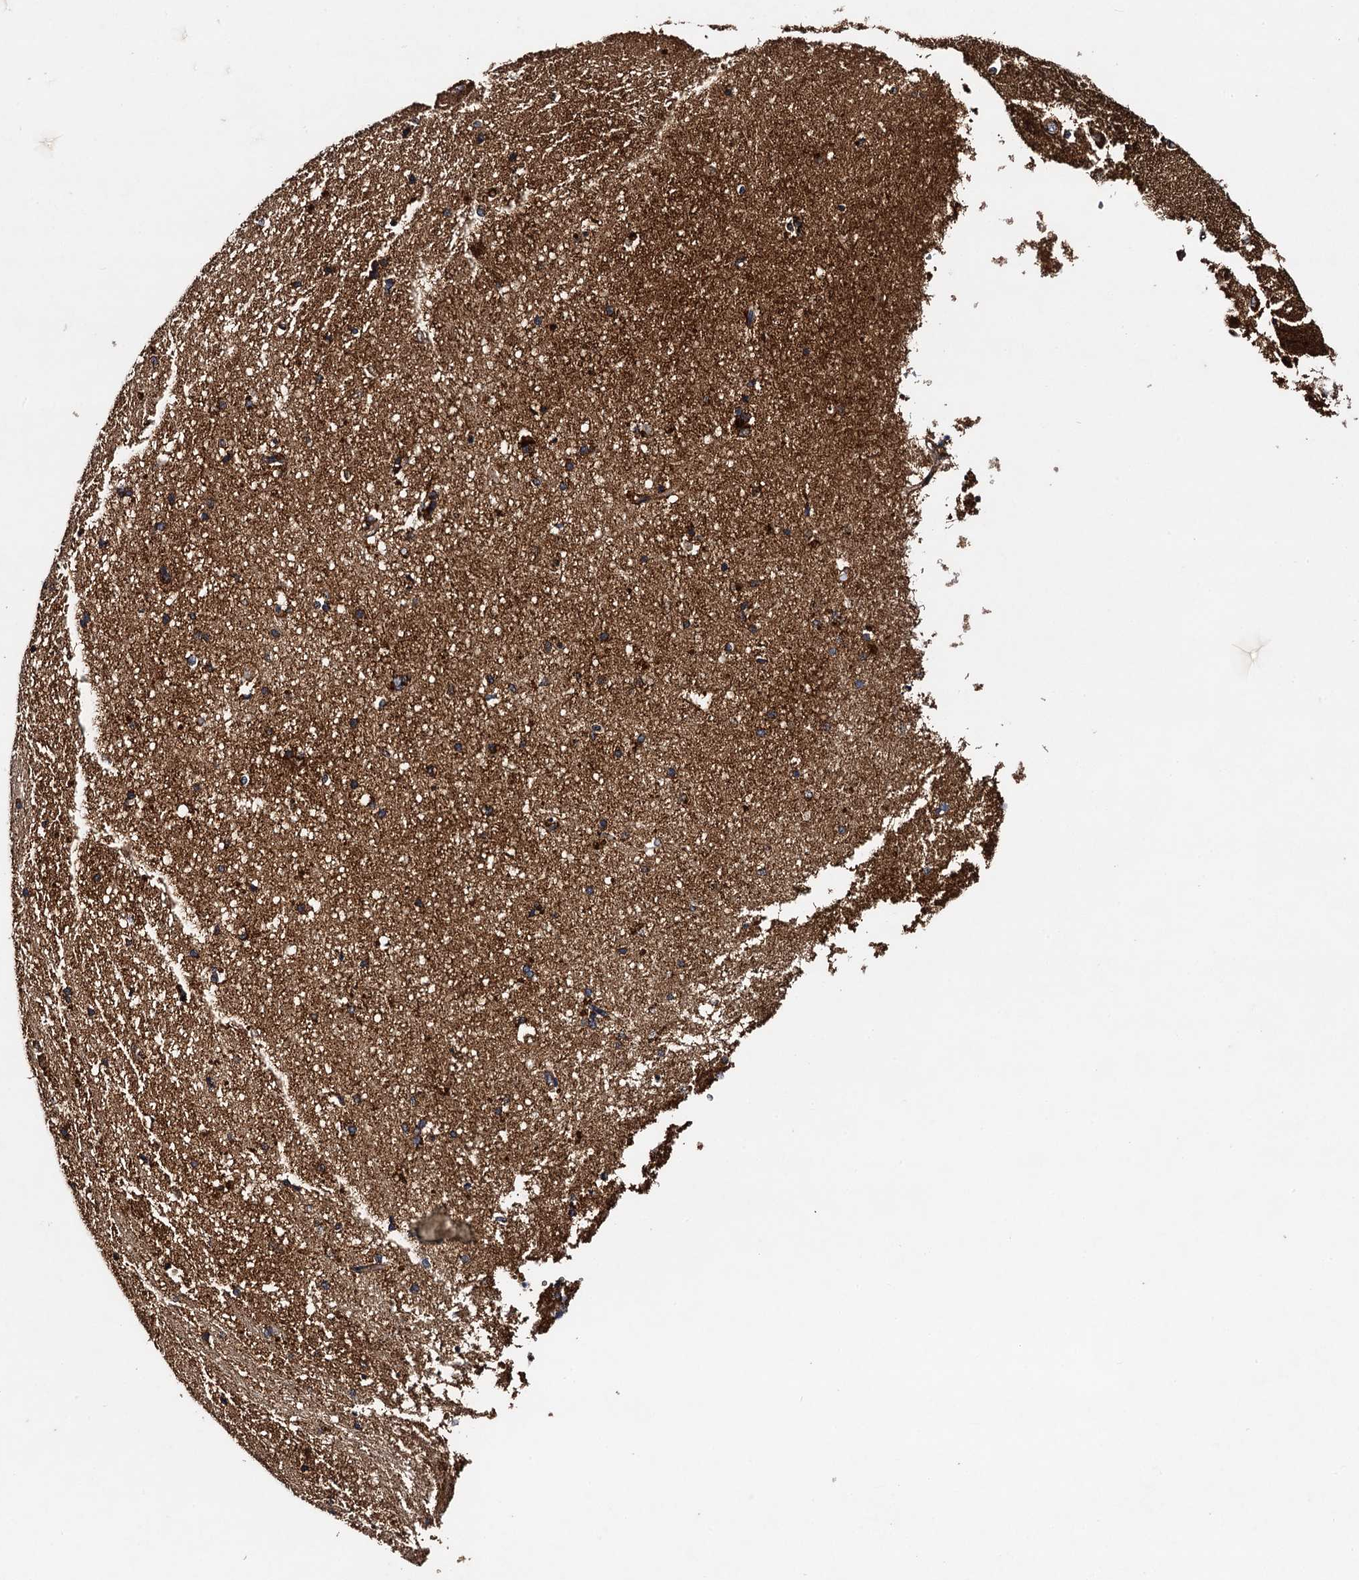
{"staining": {"intensity": "strong", "quantity": "<25%", "location": "cytoplasmic/membranous"}, "tissue": "hippocampus", "cell_type": "Glial cells", "image_type": "normal", "snomed": [{"axis": "morphology", "description": "Normal tissue, NOS"}, {"axis": "topography", "description": "Hippocampus"}], "caption": "Human hippocampus stained for a protein (brown) displays strong cytoplasmic/membranous positive positivity in approximately <25% of glial cells.", "gene": "NDUFA13", "patient": {"sex": "male", "age": 45}}